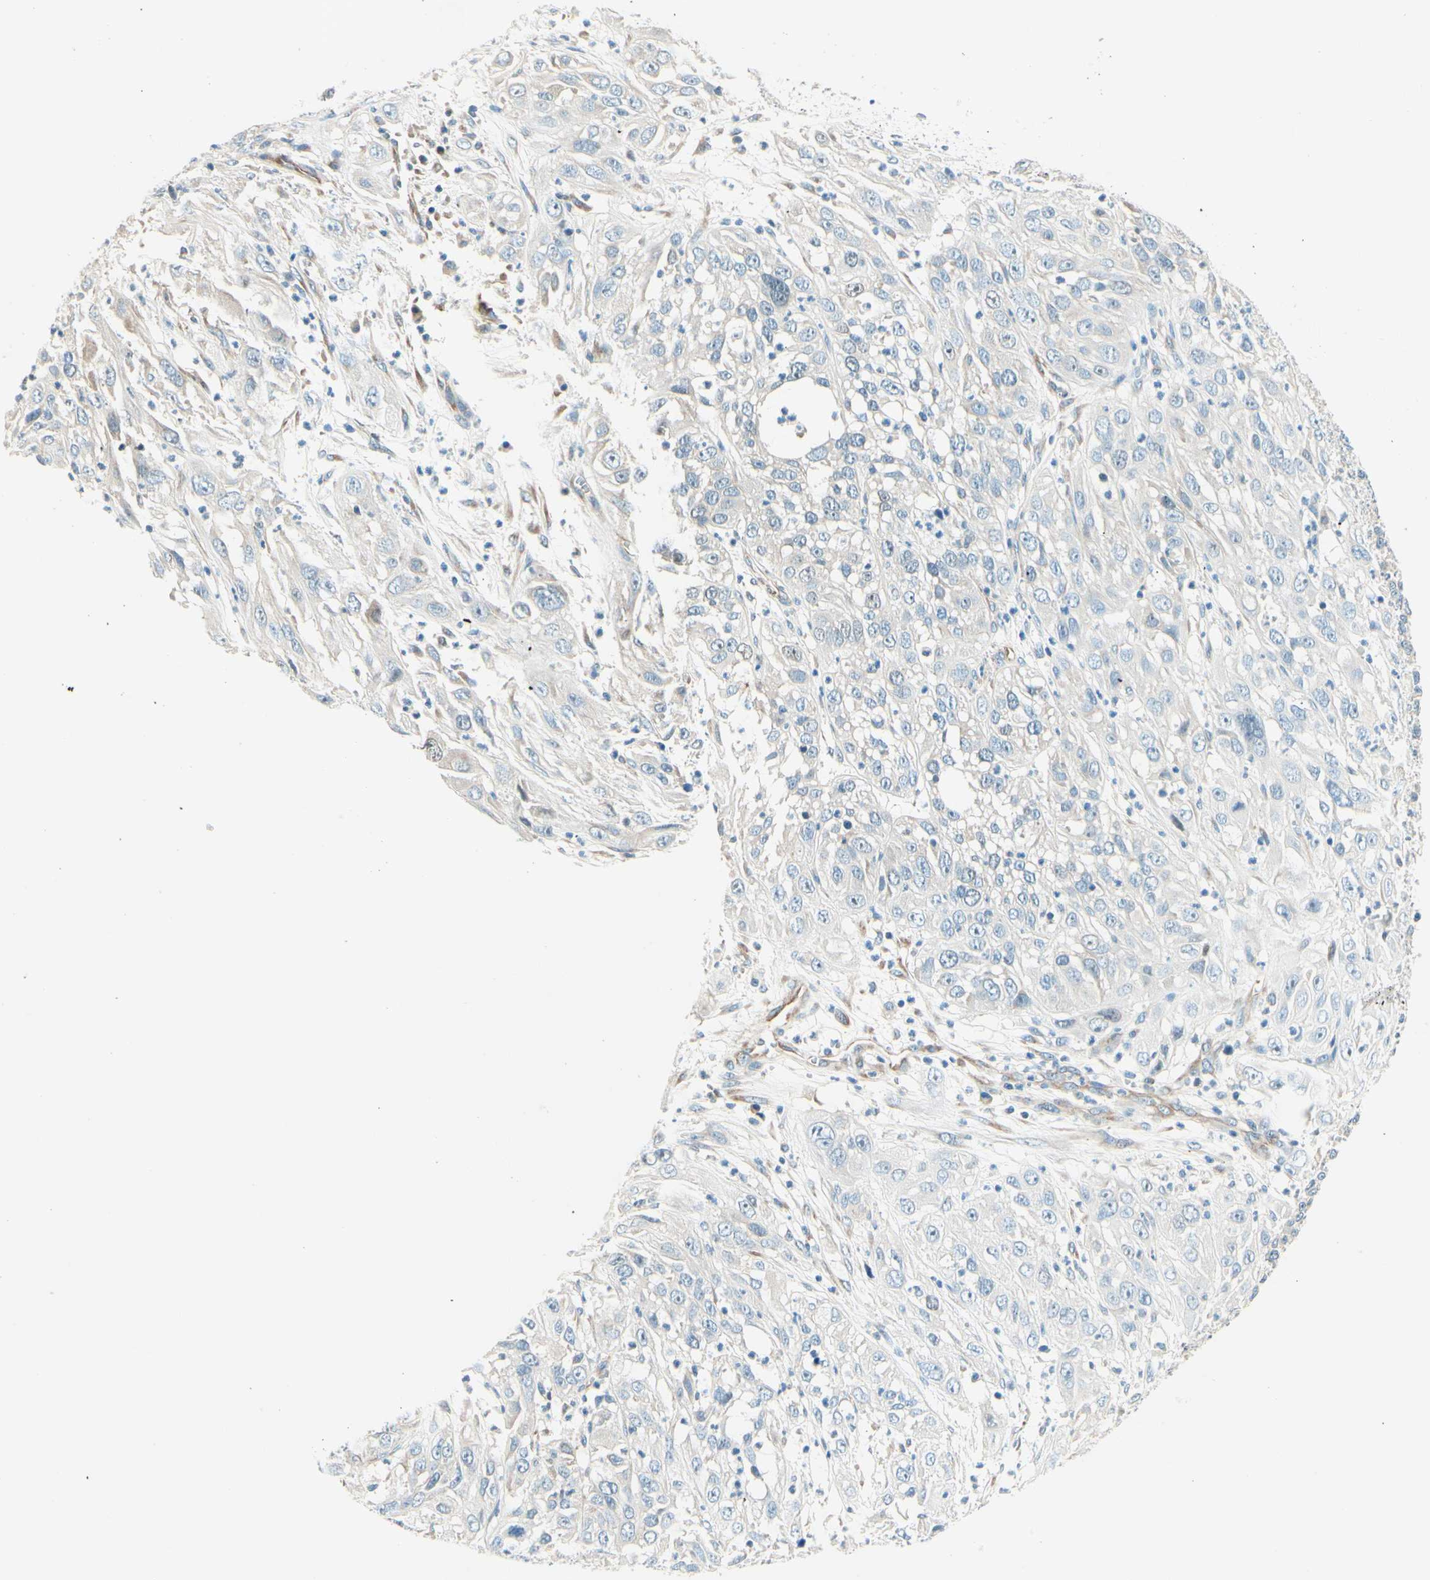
{"staining": {"intensity": "negative", "quantity": "none", "location": "none"}, "tissue": "cervical cancer", "cell_type": "Tumor cells", "image_type": "cancer", "snomed": [{"axis": "morphology", "description": "Squamous cell carcinoma, NOS"}, {"axis": "topography", "description": "Cervix"}], "caption": "Human cervical cancer (squamous cell carcinoma) stained for a protein using IHC displays no expression in tumor cells.", "gene": "TAOK2", "patient": {"sex": "female", "age": 32}}